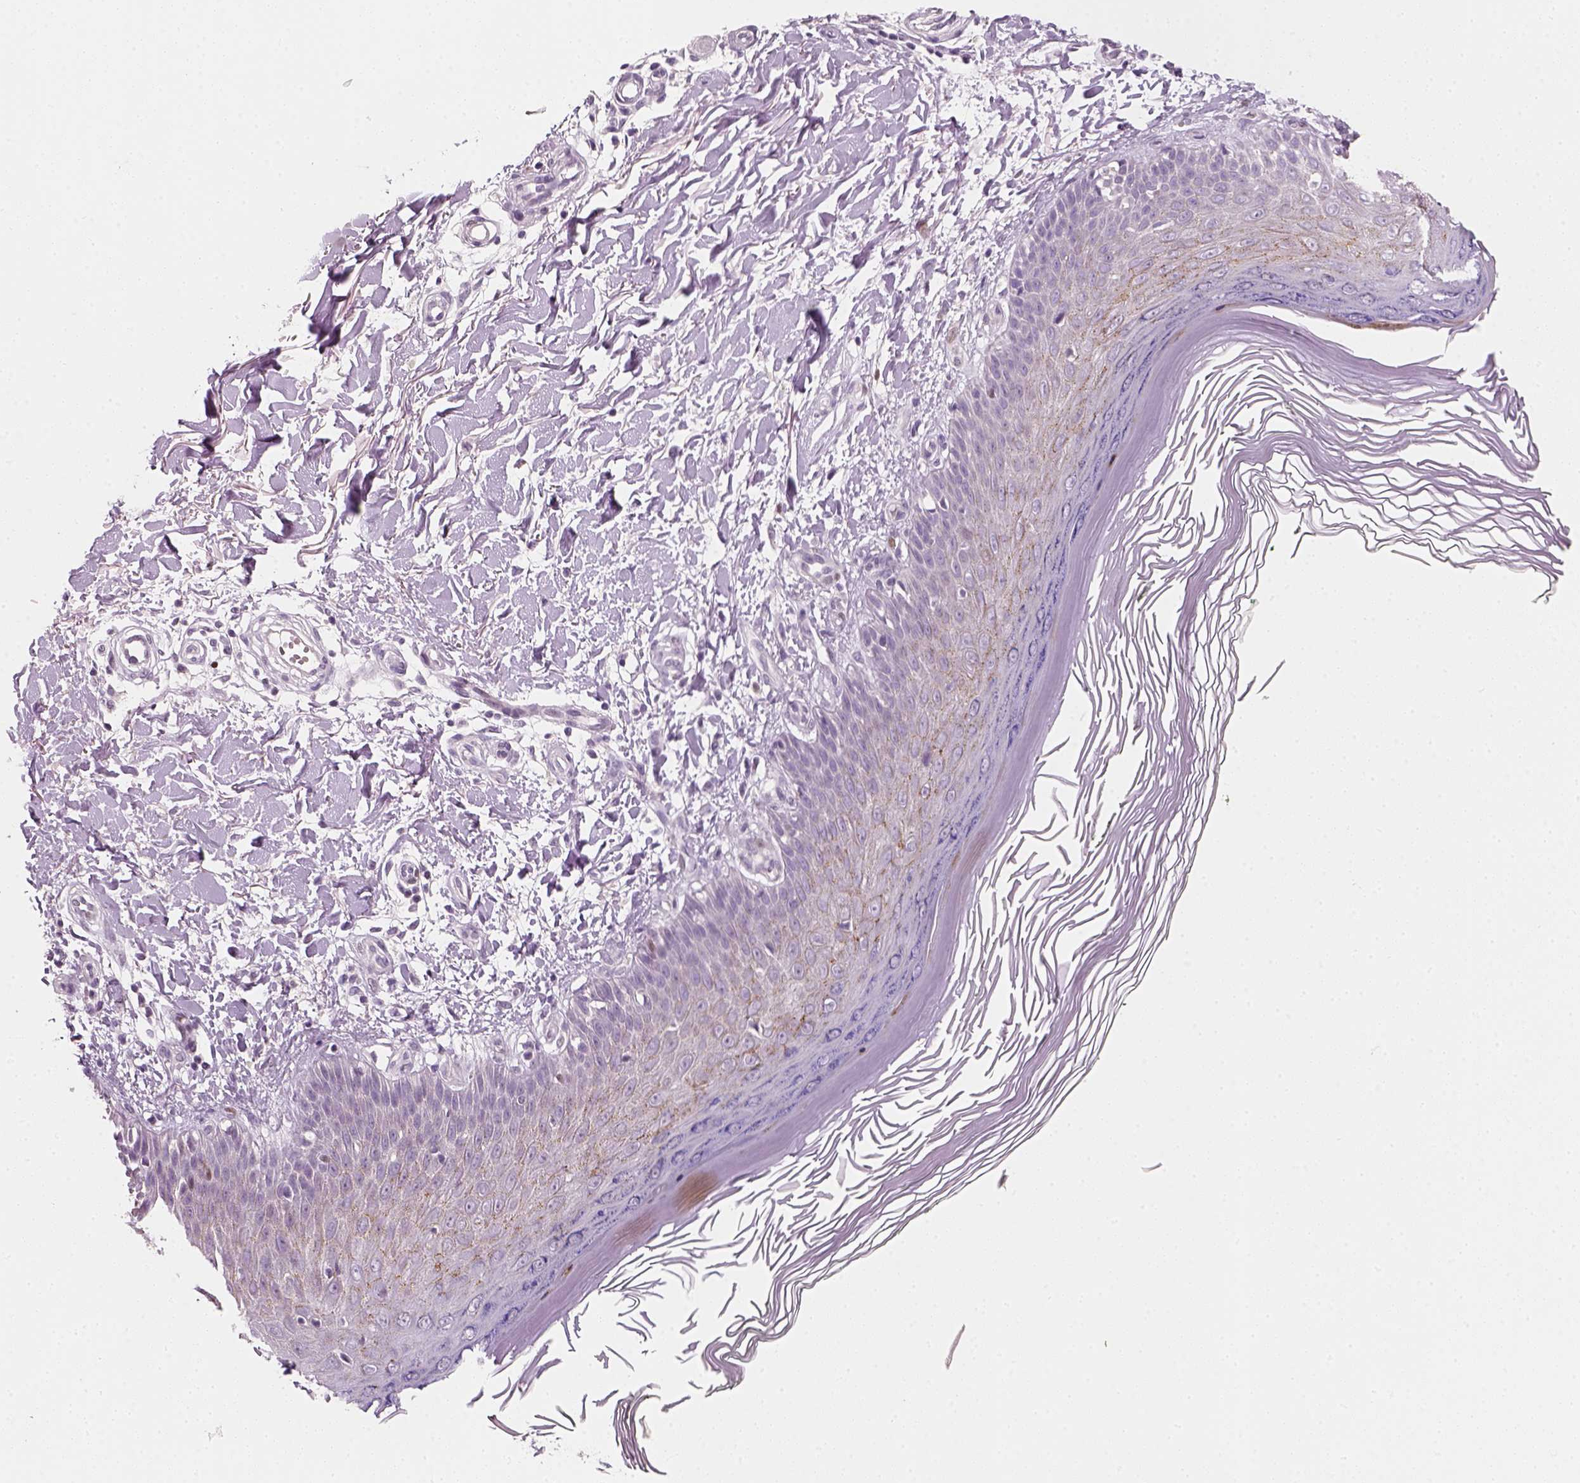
{"staining": {"intensity": "negative", "quantity": "none", "location": "none"}, "tissue": "skin", "cell_type": "Fibroblasts", "image_type": "normal", "snomed": [{"axis": "morphology", "description": "Normal tissue, NOS"}, {"axis": "topography", "description": "Skin"}], "caption": "IHC of normal skin exhibits no staining in fibroblasts. (Brightfield microscopy of DAB immunohistochemistry (IHC) at high magnification).", "gene": "TP53", "patient": {"sex": "female", "age": 62}}